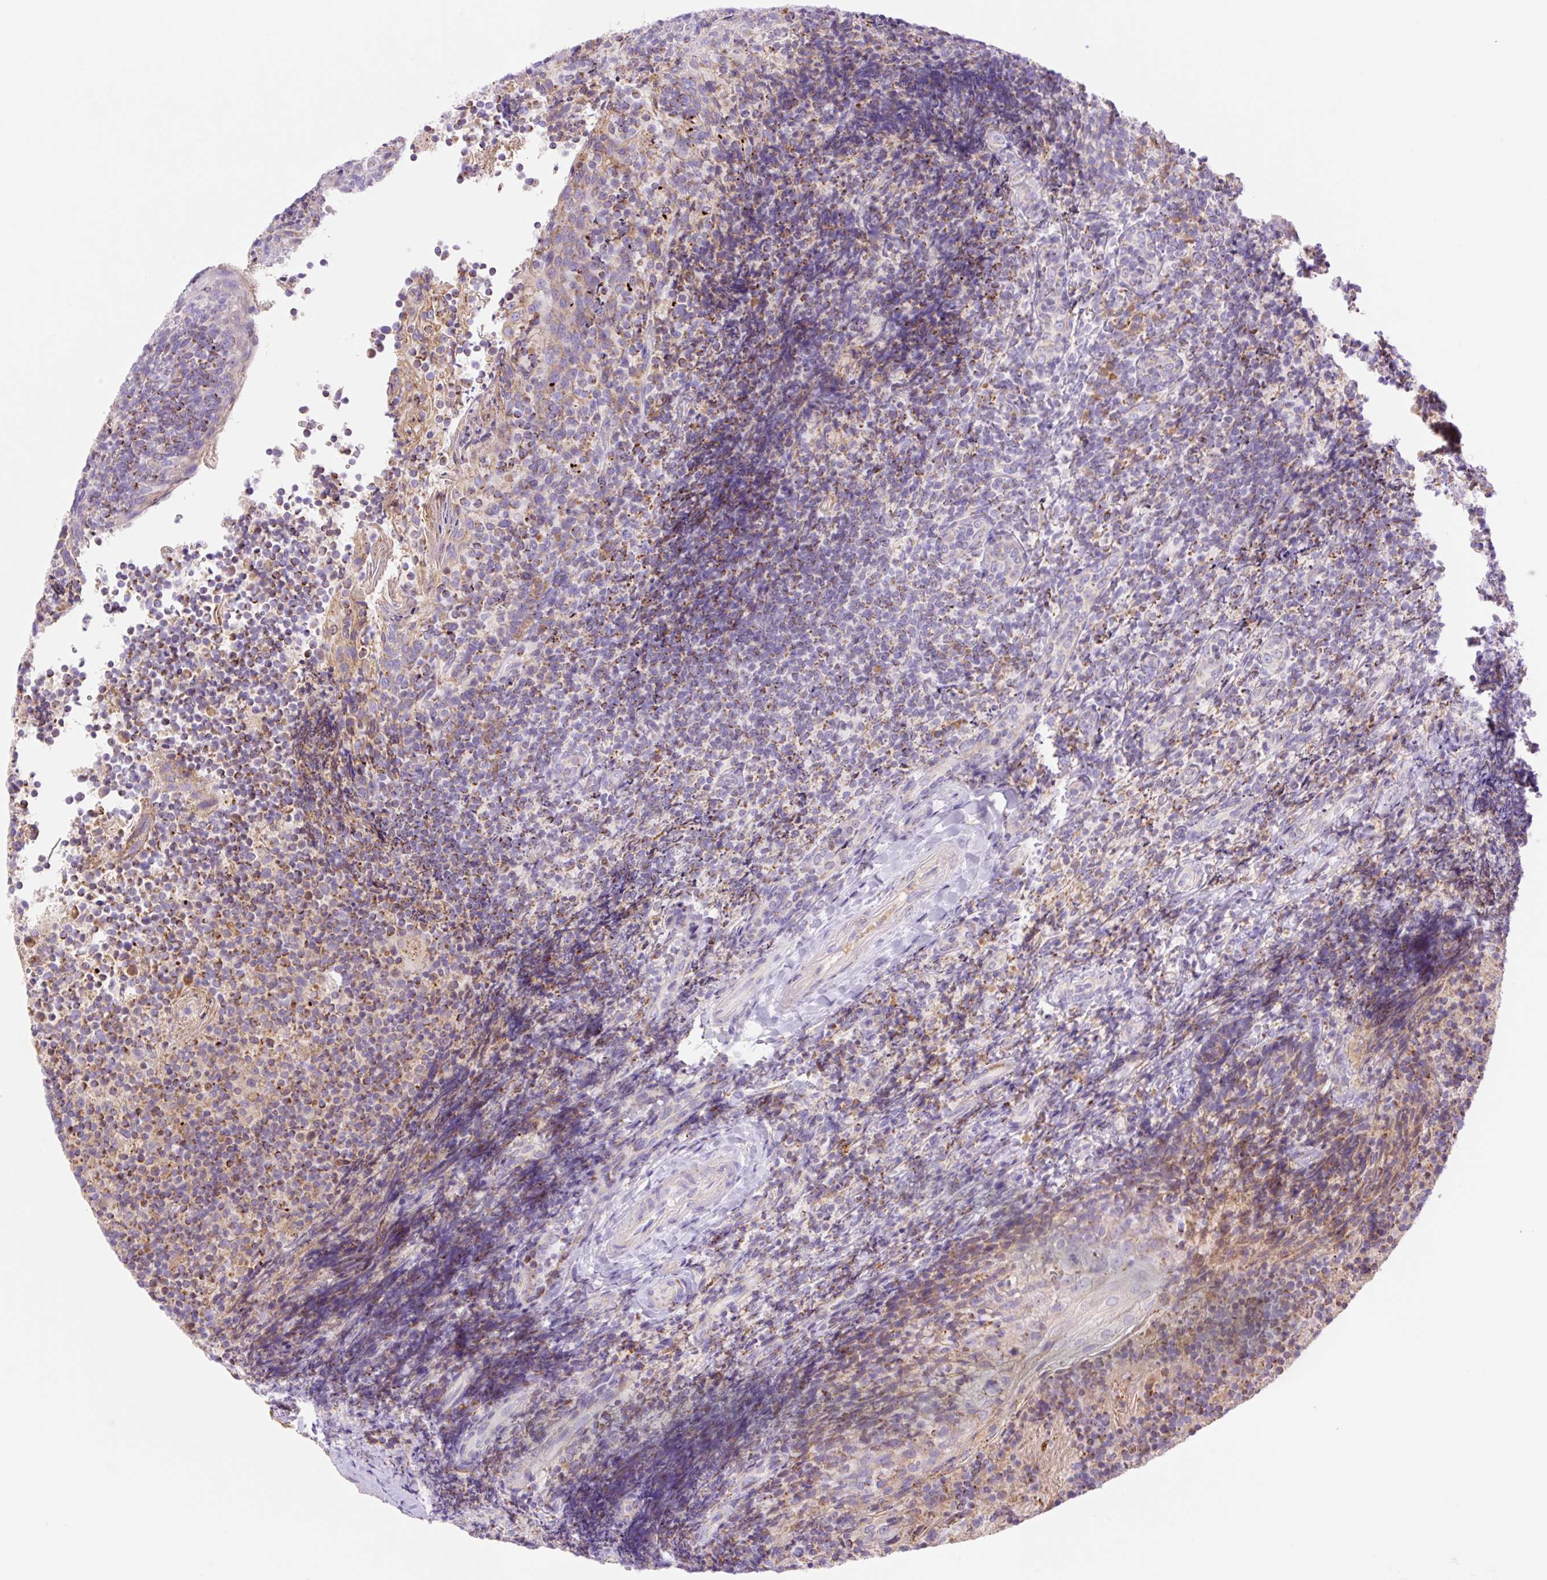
{"staining": {"intensity": "moderate", "quantity": "<25%", "location": "cytoplasmic/membranous"}, "tissue": "tonsil", "cell_type": "Germinal center cells", "image_type": "normal", "snomed": [{"axis": "morphology", "description": "Normal tissue, NOS"}, {"axis": "topography", "description": "Tonsil"}], "caption": "This is an image of immunohistochemistry (IHC) staining of benign tonsil, which shows moderate expression in the cytoplasmic/membranous of germinal center cells.", "gene": "ETNK2", "patient": {"sex": "female", "age": 10}}